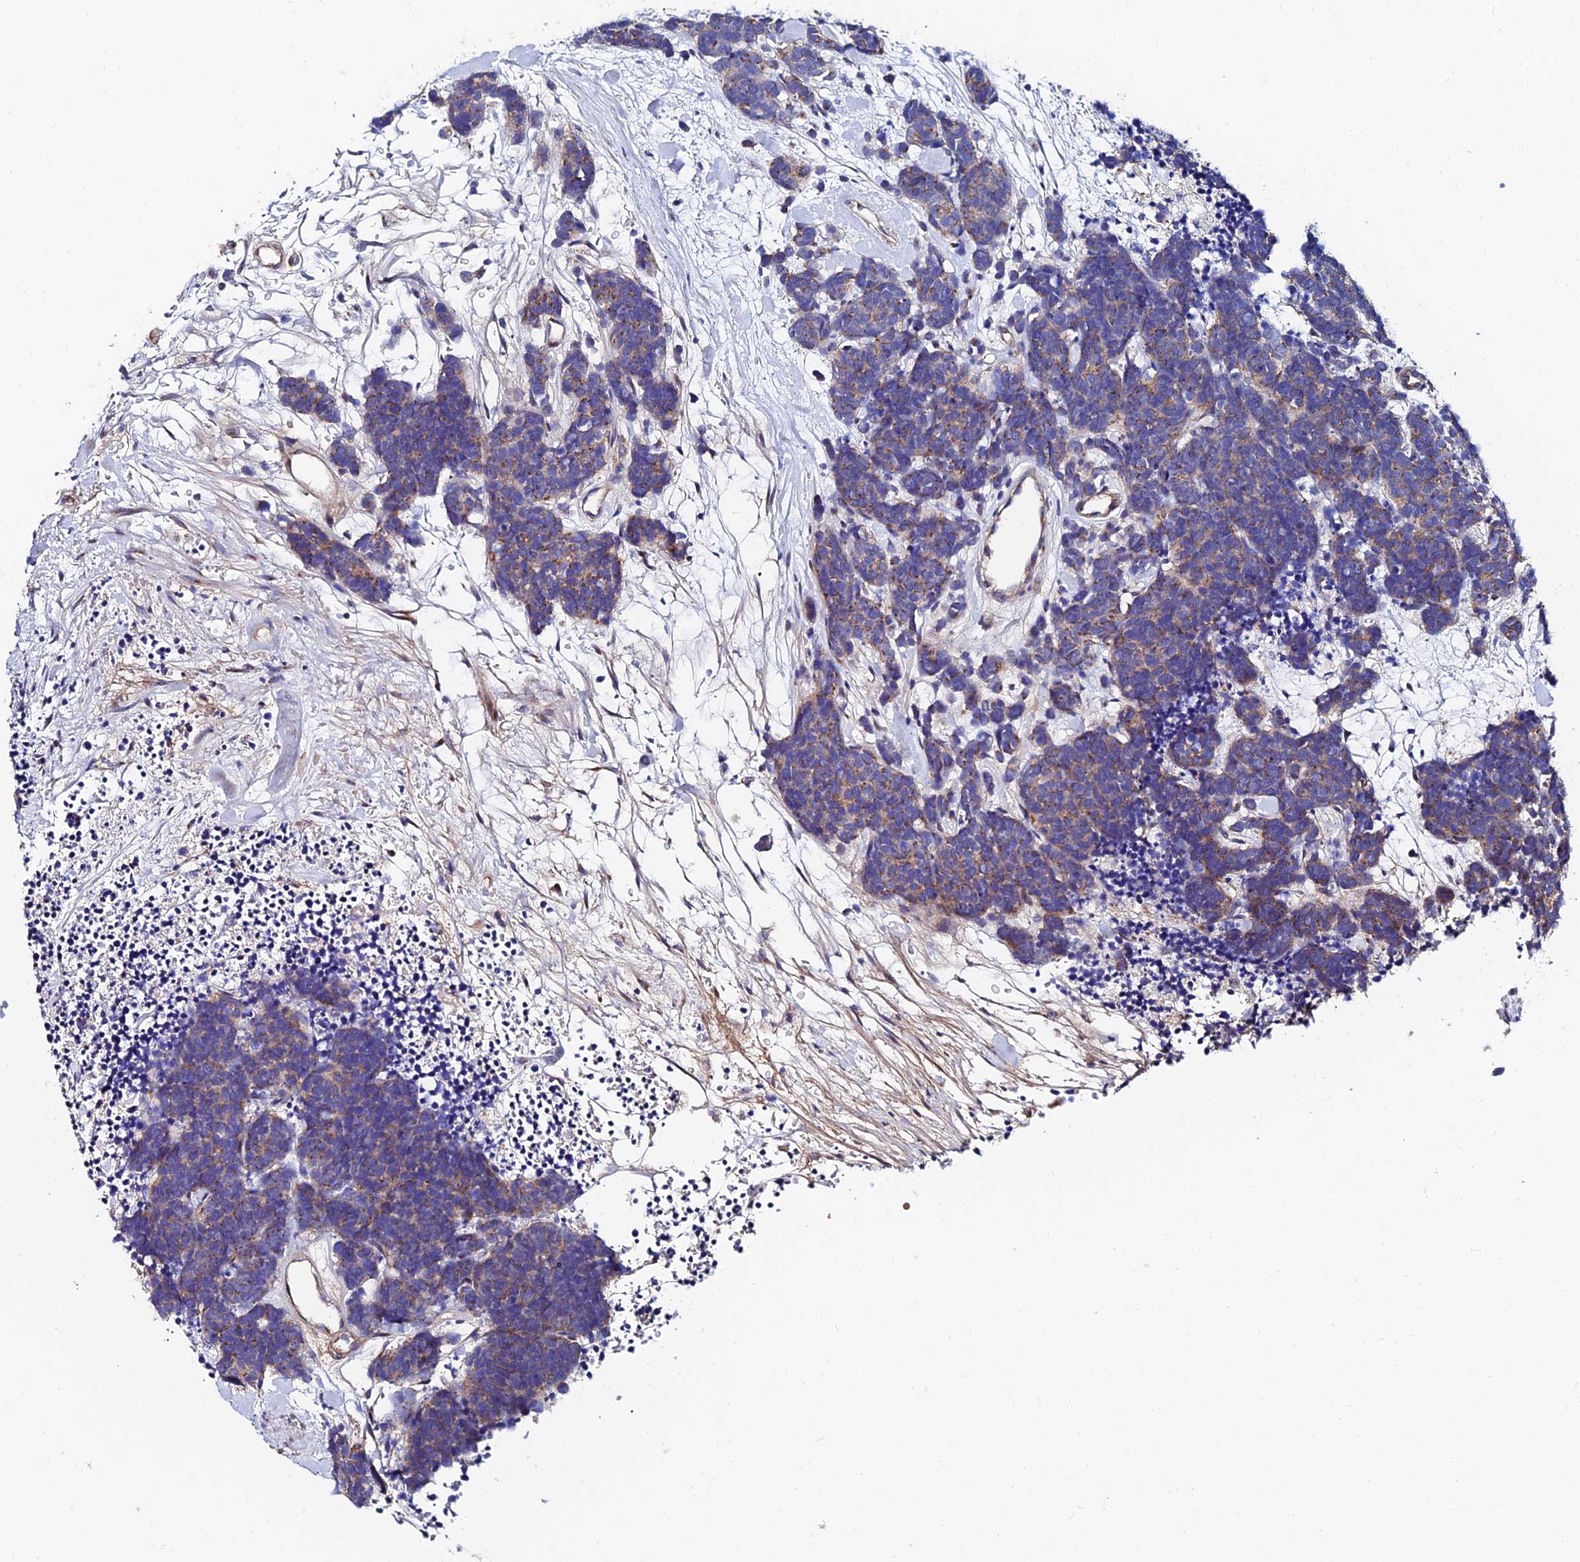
{"staining": {"intensity": "weak", "quantity": "25%-75%", "location": "cytoplasmic/membranous"}, "tissue": "carcinoid", "cell_type": "Tumor cells", "image_type": "cancer", "snomed": [{"axis": "morphology", "description": "Carcinoma, NOS"}, {"axis": "morphology", "description": "Carcinoid, malignant, NOS"}, {"axis": "topography", "description": "Urinary bladder"}], "caption": "Protein analysis of carcinoid tissue displays weak cytoplasmic/membranous staining in about 25%-75% of tumor cells.", "gene": "ADGRF3", "patient": {"sex": "male", "age": 57}}